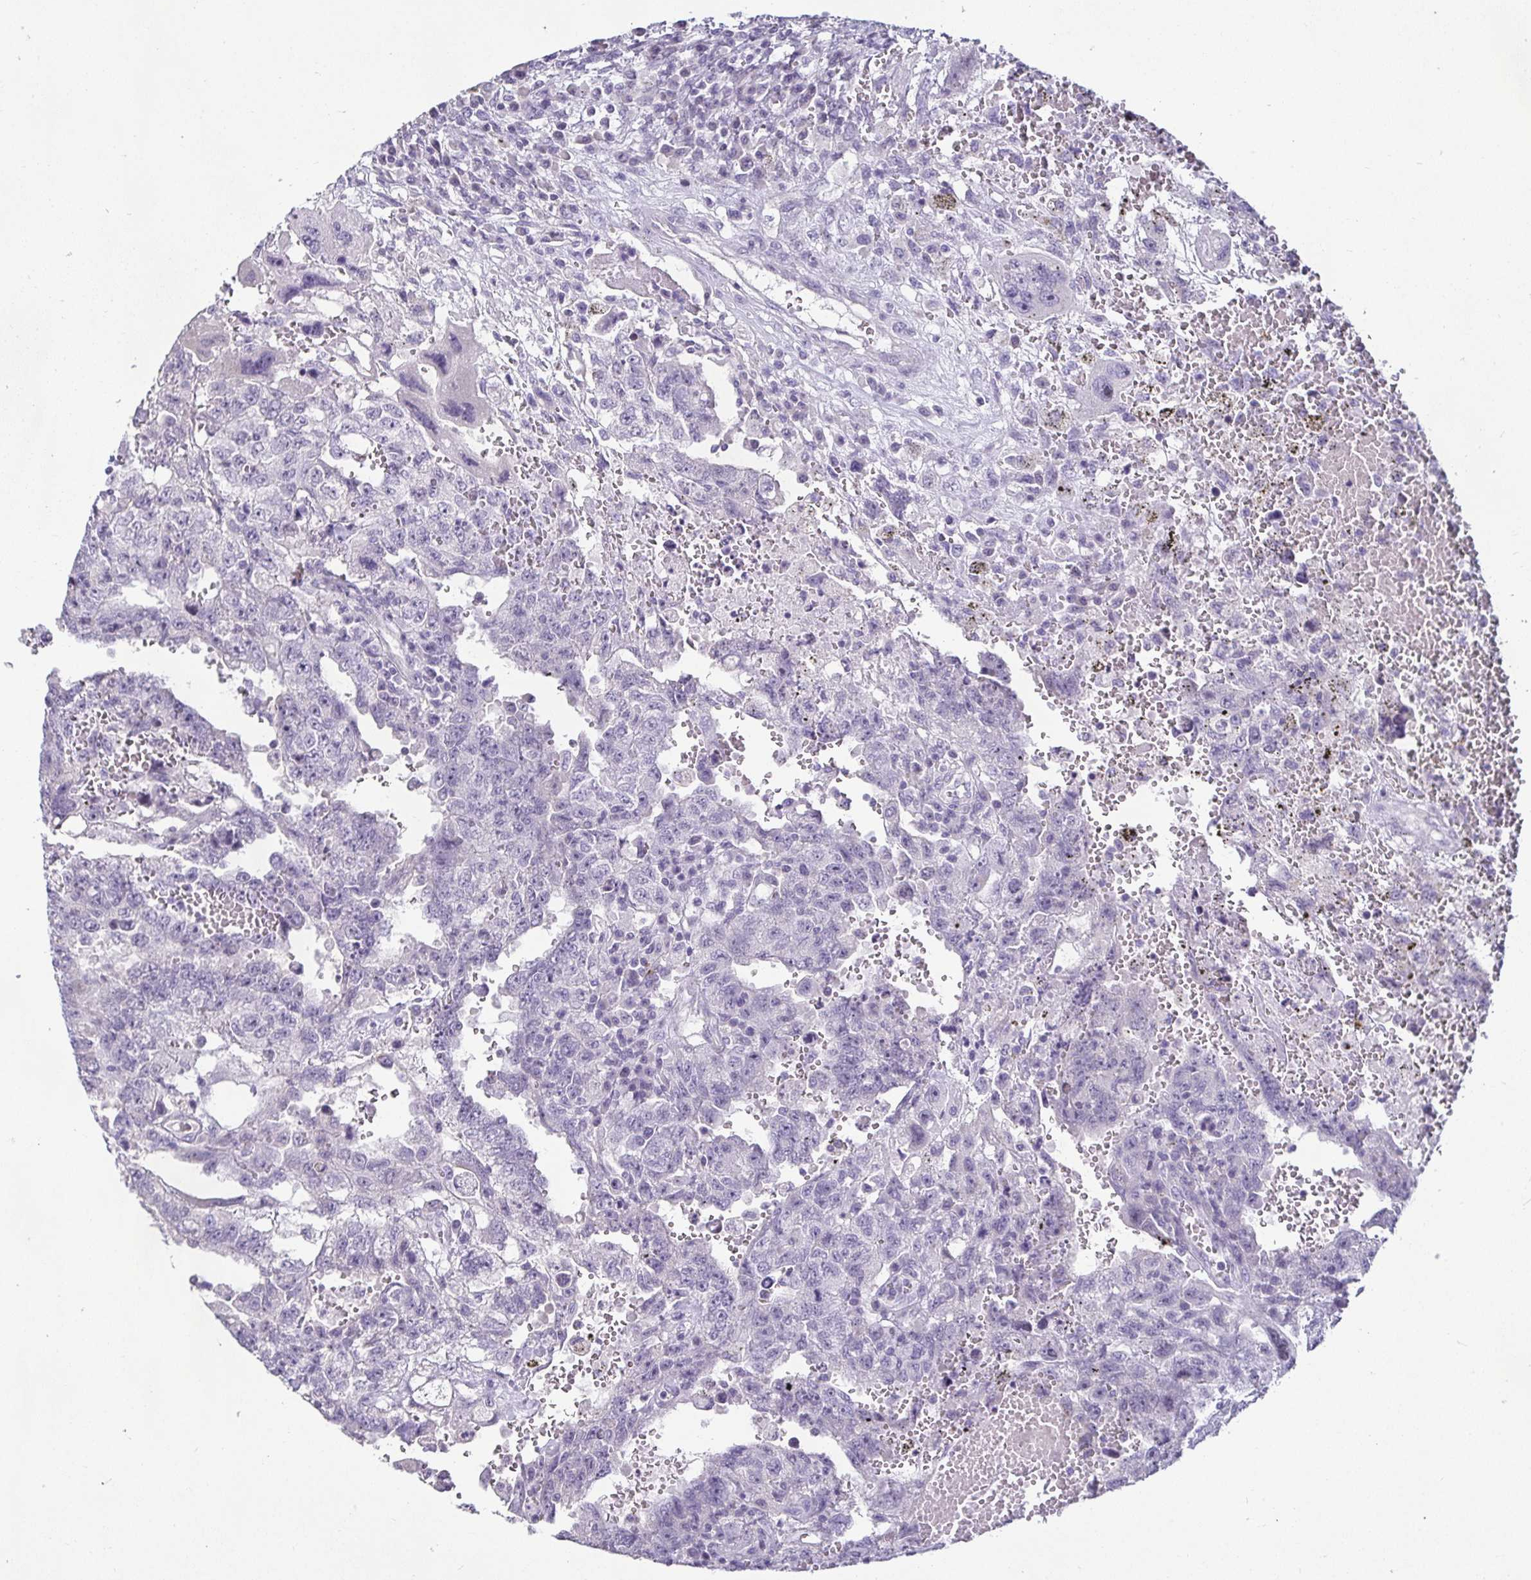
{"staining": {"intensity": "negative", "quantity": "none", "location": "none"}, "tissue": "testis cancer", "cell_type": "Tumor cells", "image_type": "cancer", "snomed": [{"axis": "morphology", "description": "Carcinoma, Embryonal, NOS"}, {"axis": "topography", "description": "Testis"}], "caption": "Human testis embryonal carcinoma stained for a protein using immunohistochemistry (IHC) displays no expression in tumor cells.", "gene": "CR2", "patient": {"sex": "male", "age": 26}}